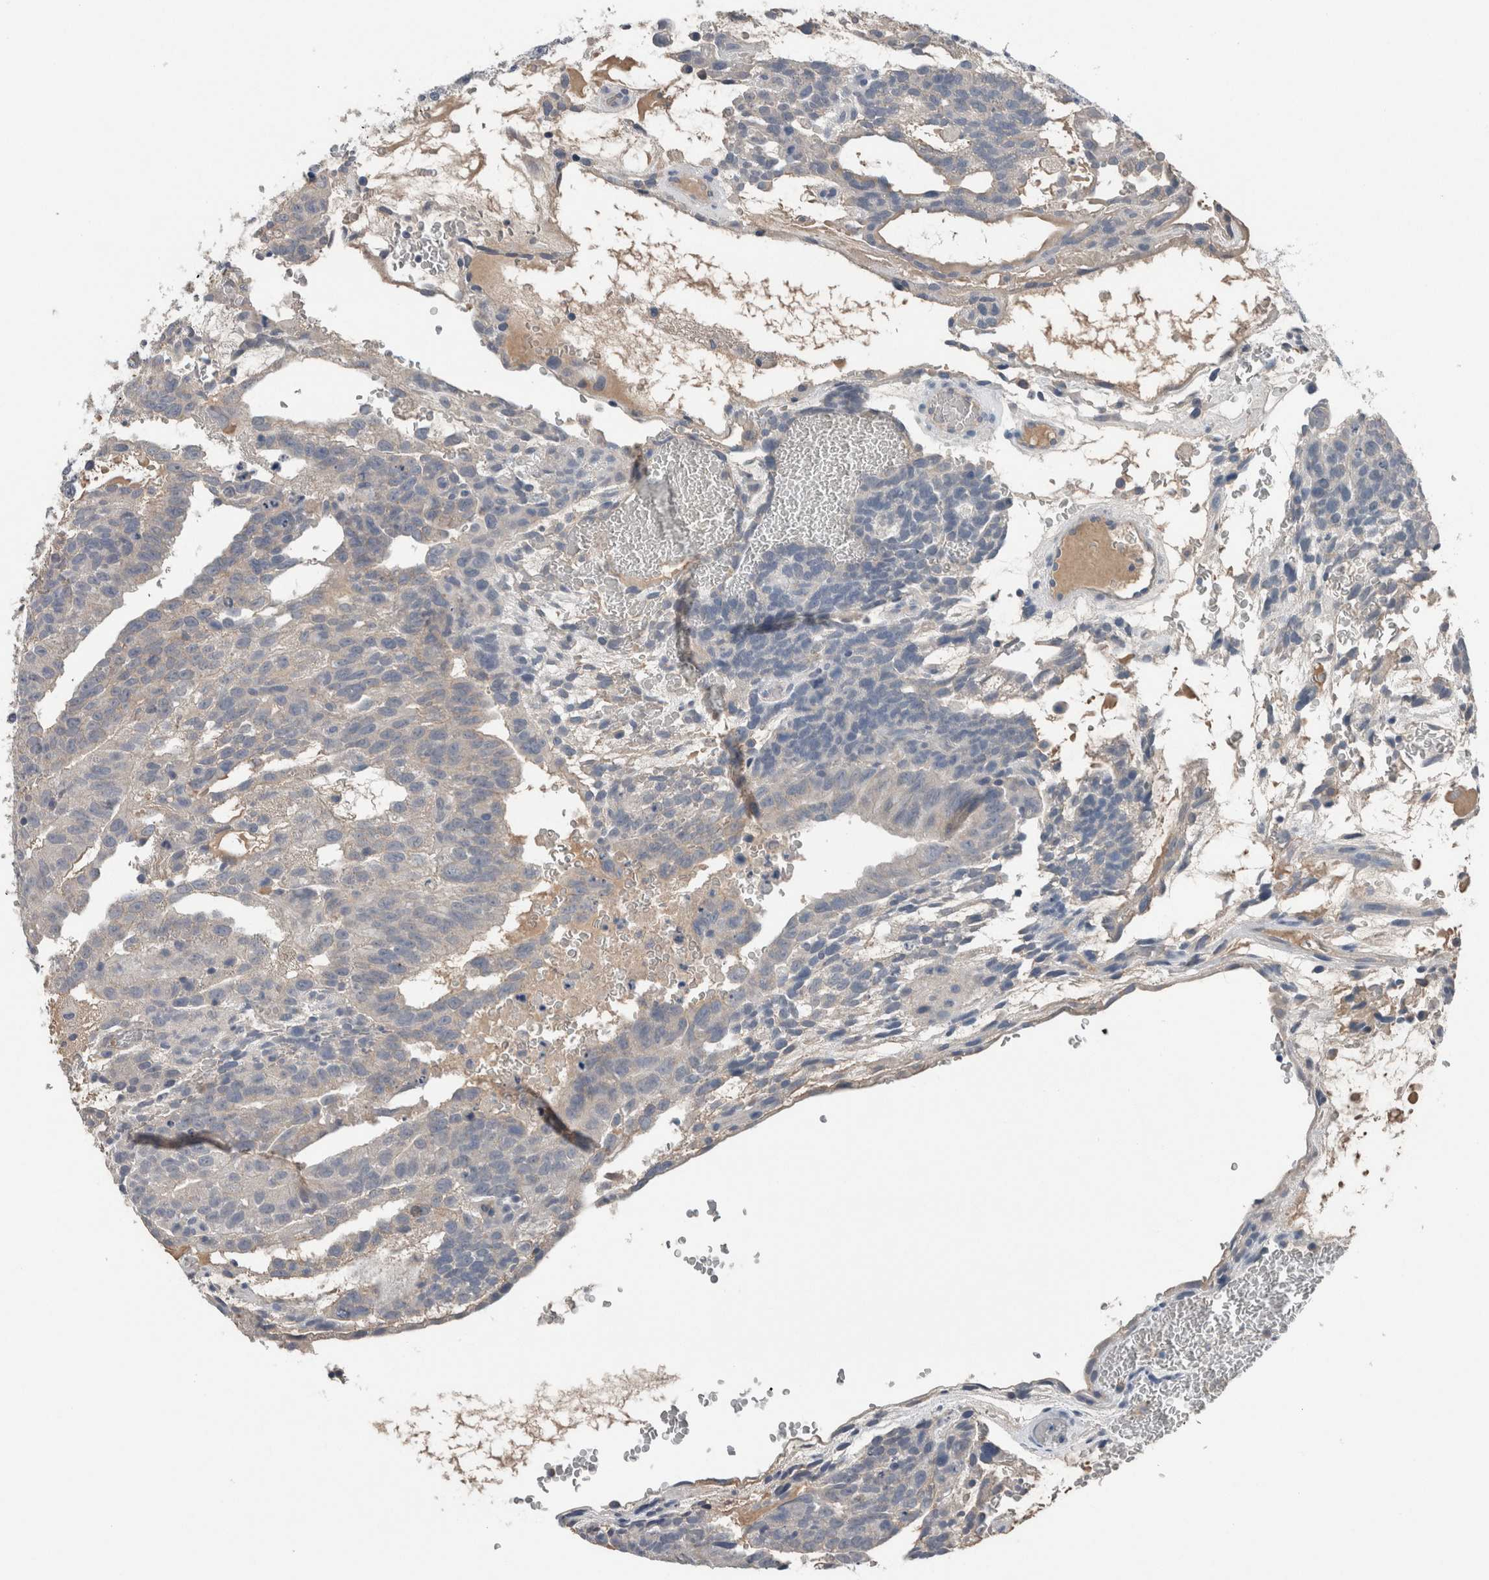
{"staining": {"intensity": "negative", "quantity": "none", "location": "none"}, "tissue": "testis cancer", "cell_type": "Tumor cells", "image_type": "cancer", "snomed": [{"axis": "morphology", "description": "Seminoma, NOS"}, {"axis": "morphology", "description": "Carcinoma, Embryonal, NOS"}, {"axis": "topography", "description": "Testis"}], "caption": "Immunohistochemical staining of human embryonal carcinoma (testis) demonstrates no significant staining in tumor cells.", "gene": "CRNN", "patient": {"sex": "male", "age": 52}}